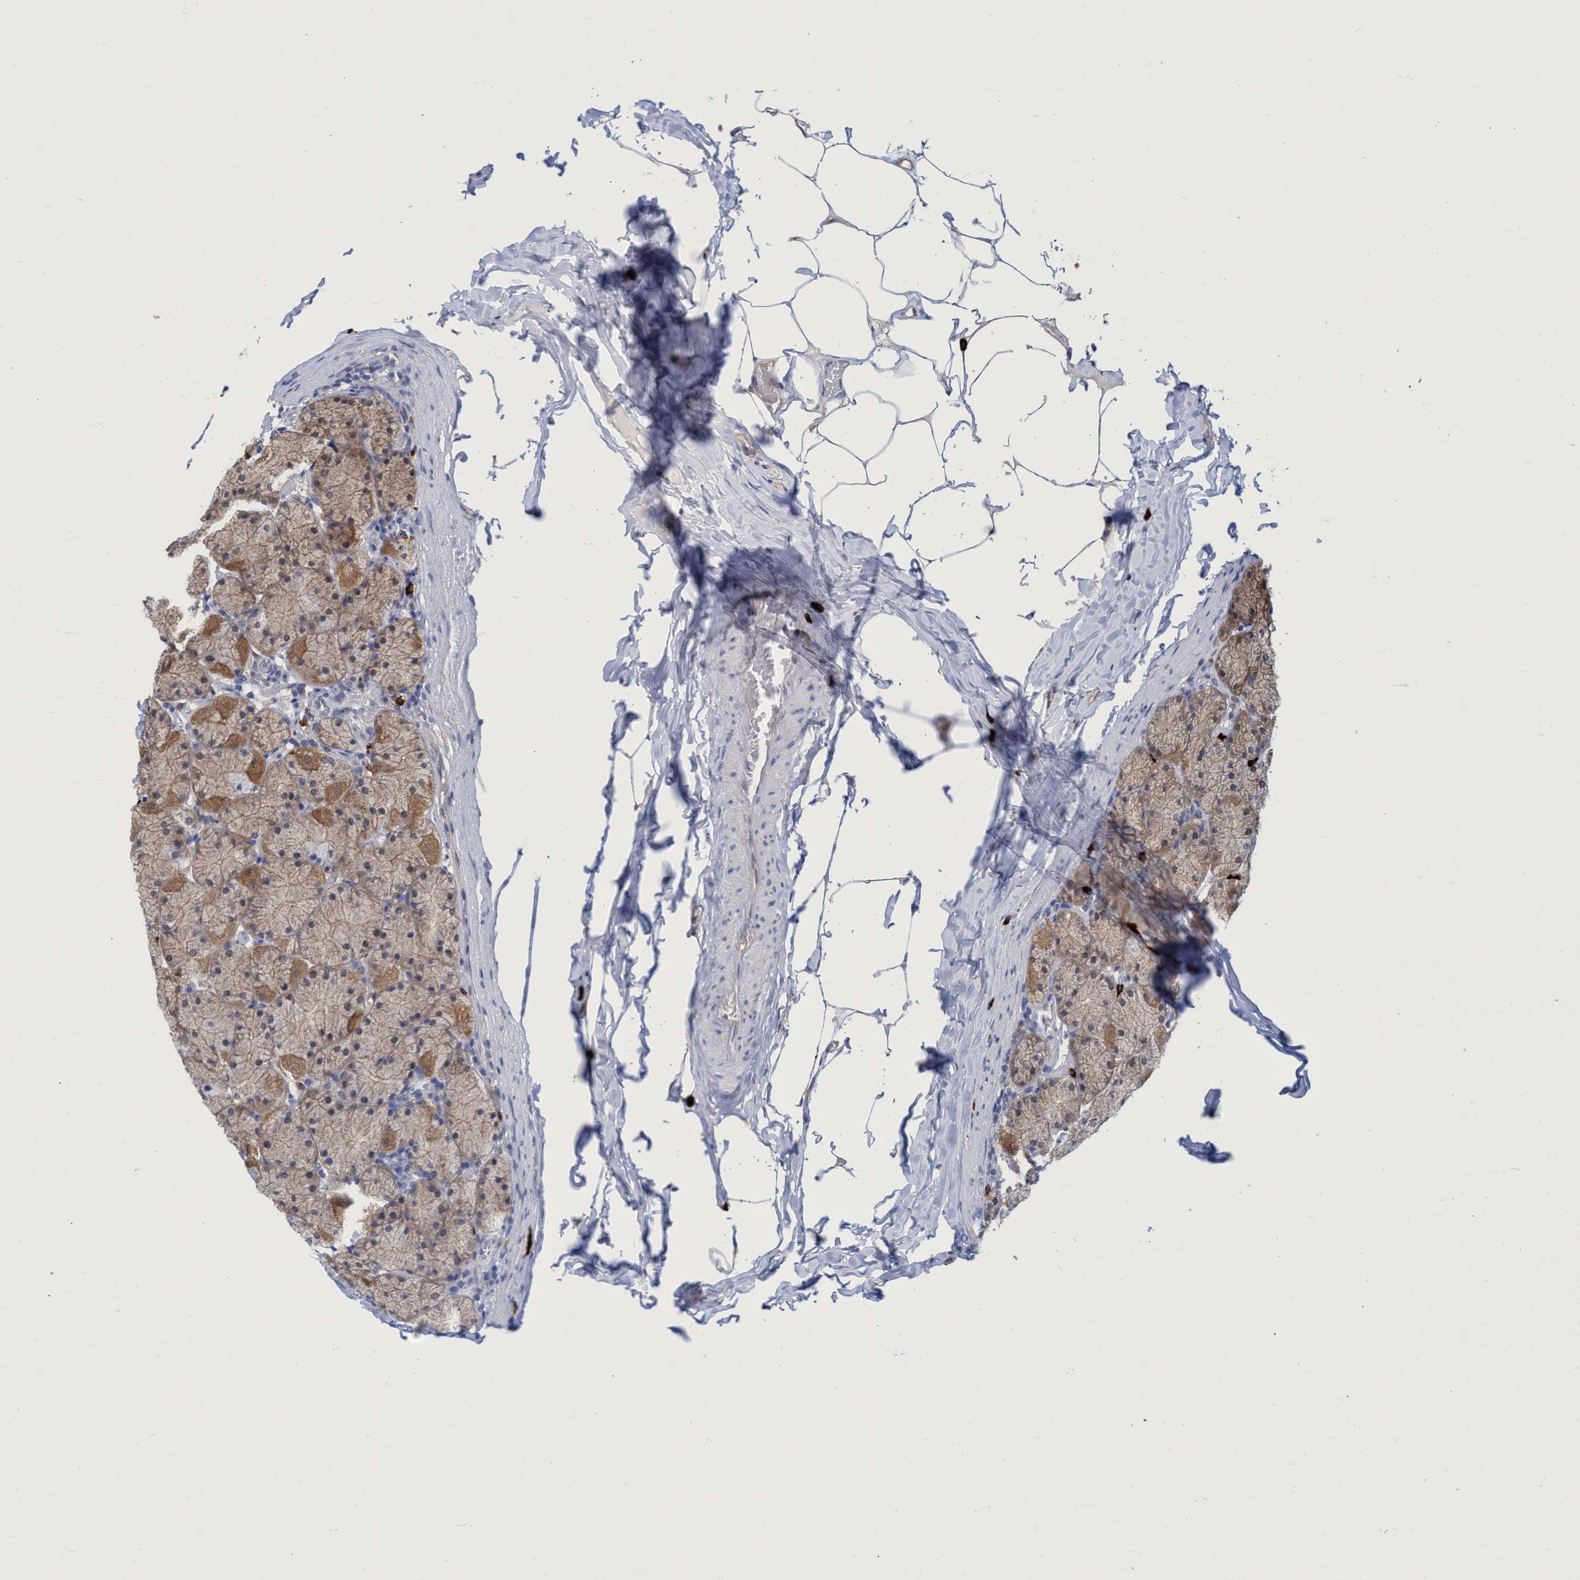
{"staining": {"intensity": "moderate", "quantity": "25%-75%", "location": "cytoplasmic/membranous"}, "tissue": "stomach", "cell_type": "Glandular cells", "image_type": "normal", "snomed": [{"axis": "morphology", "description": "Normal tissue, NOS"}, {"axis": "topography", "description": "Stomach, upper"}], "caption": "There is medium levels of moderate cytoplasmic/membranous staining in glandular cells of normal stomach, as demonstrated by immunohistochemical staining (brown color).", "gene": "PNPO", "patient": {"sex": "female", "age": 56}}